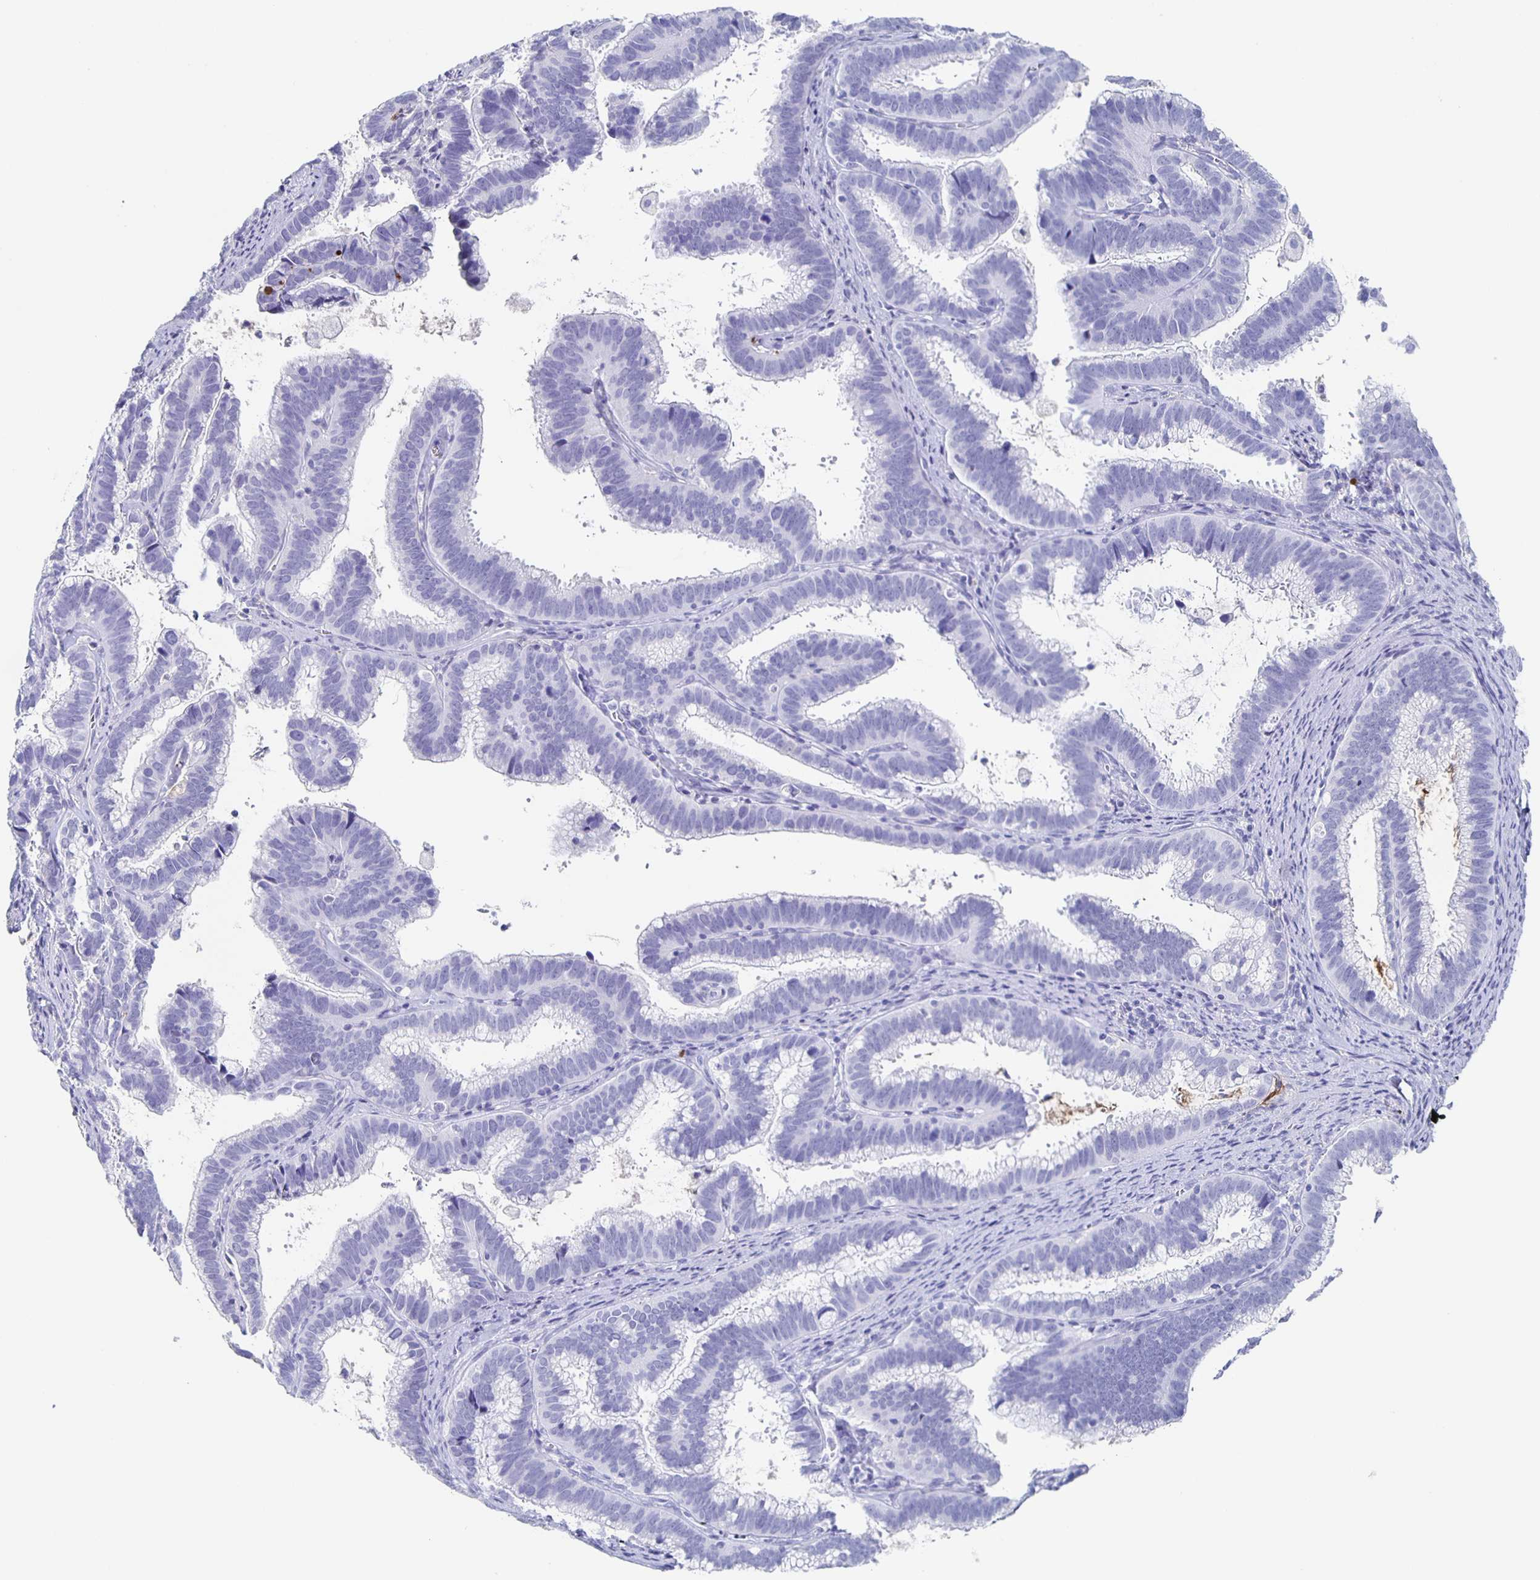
{"staining": {"intensity": "negative", "quantity": "none", "location": "none"}, "tissue": "cervical cancer", "cell_type": "Tumor cells", "image_type": "cancer", "snomed": [{"axis": "morphology", "description": "Adenocarcinoma, NOS"}, {"axis": "topography", "description": "Cervix"}], "caption": "Protein analysis of cervical cancer reveals no significant positivity in tumor cells. Brightfield microscopy of immunohistochemistry stained with DAB (brown) and hematoxylin (blue), captured at high magnification.", "gene": "FGA", "patient": {"sex": "female", "age": 61}}